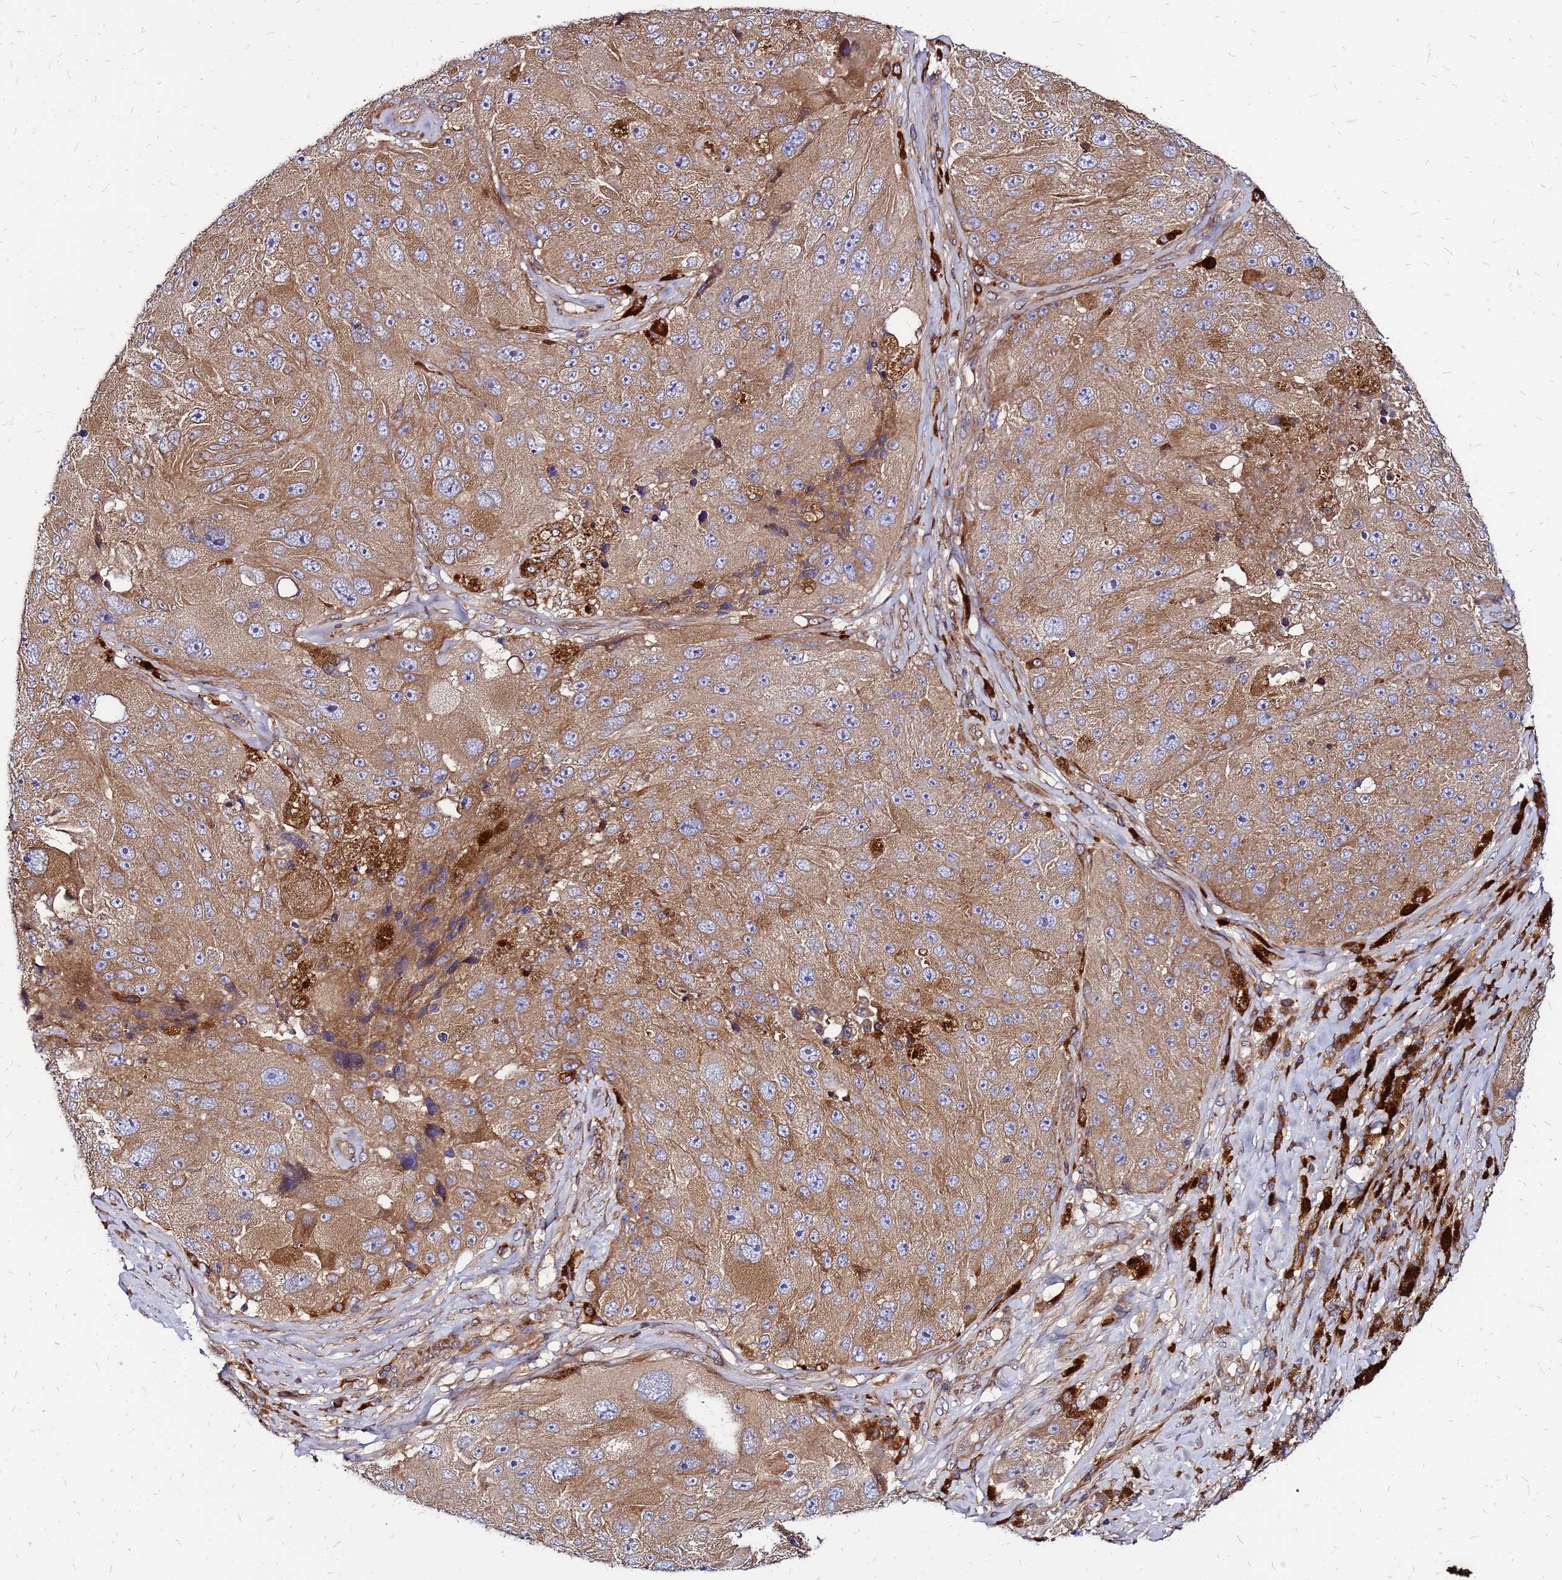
{"staining": {"intensity": "moderate", "quantity": ">75%", "location": "cytoplasmic/membranous"}, "tissue": "melanoma", "cell_type": "Tumor cells", "image_type": "cancer", "snomed": [{"axis": "morphology", "description": "Malignant melanoma, Metastatic site"}, {"axis": "topography", "description": "Lymph node"}], "caption": "A photomicrograph of human melanoma stained for a protein exhibits moderate cytoplasmic/membranous brown staining in tumor cells.", "gene": "CYBC1", "patient": {"sex": "male", "age": 62}}